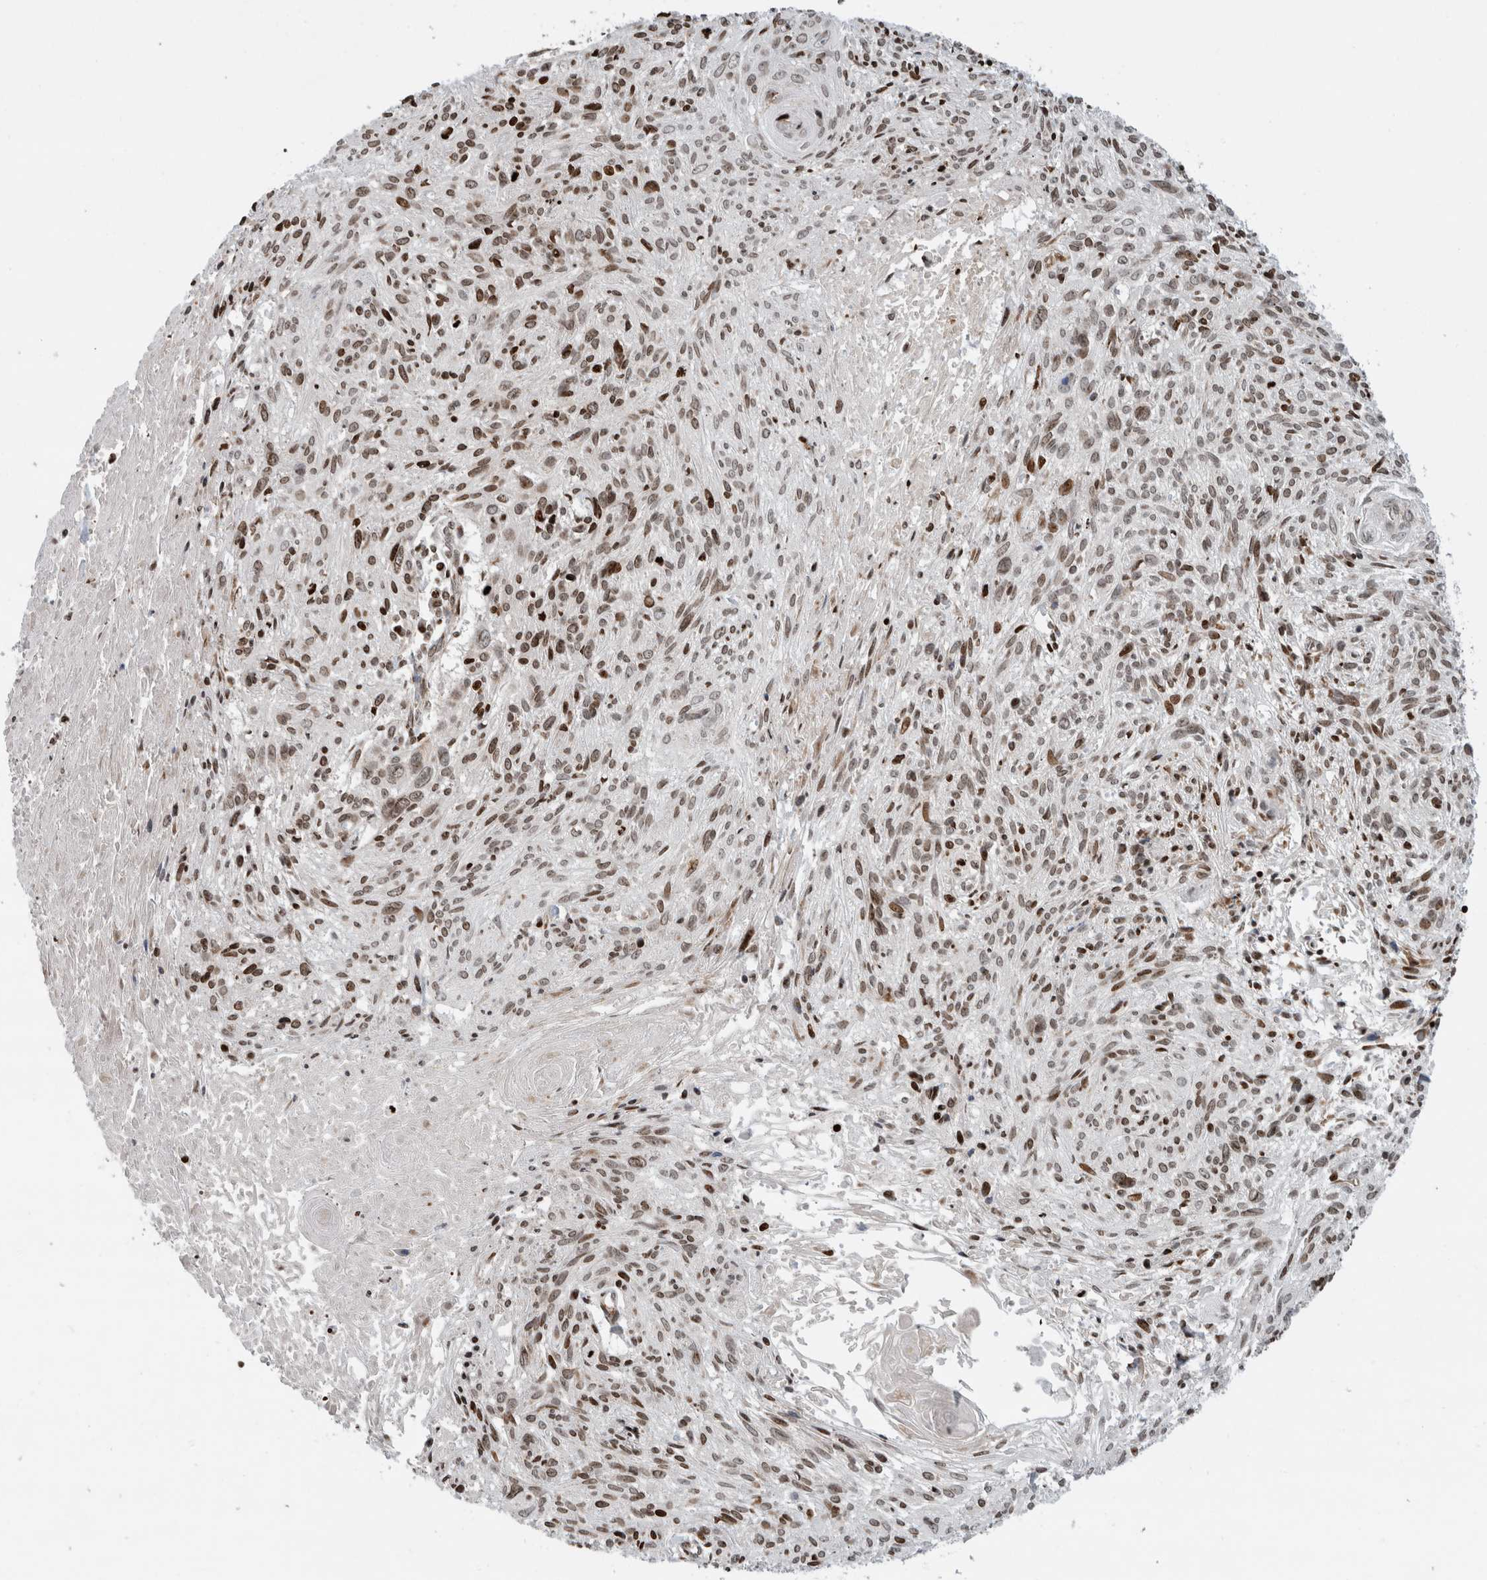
{"staining": {"intensity": "moderate", "quantity": ">75%", "location": "nuclear"}, "tissue": "cervical cancer", "cell_type": "Tumor cells", "image_type": "cancer", "snomed": [{"axis": "morphology", "description": "Squamous cell carcinoma, NOS"}, {"axis": "topography", "description": "Cervix"}], "caption": "Cervical cancer (squamous cell carcinoma) was stained to show a protein in brown. There is medium levels of moderate nuclear expression in about >75% of tumor cells. (Brightfield microscopy of DAB IHC at high magnification).", "gene": "GINS4", "patient": {"sex": "female", "age": 51}}